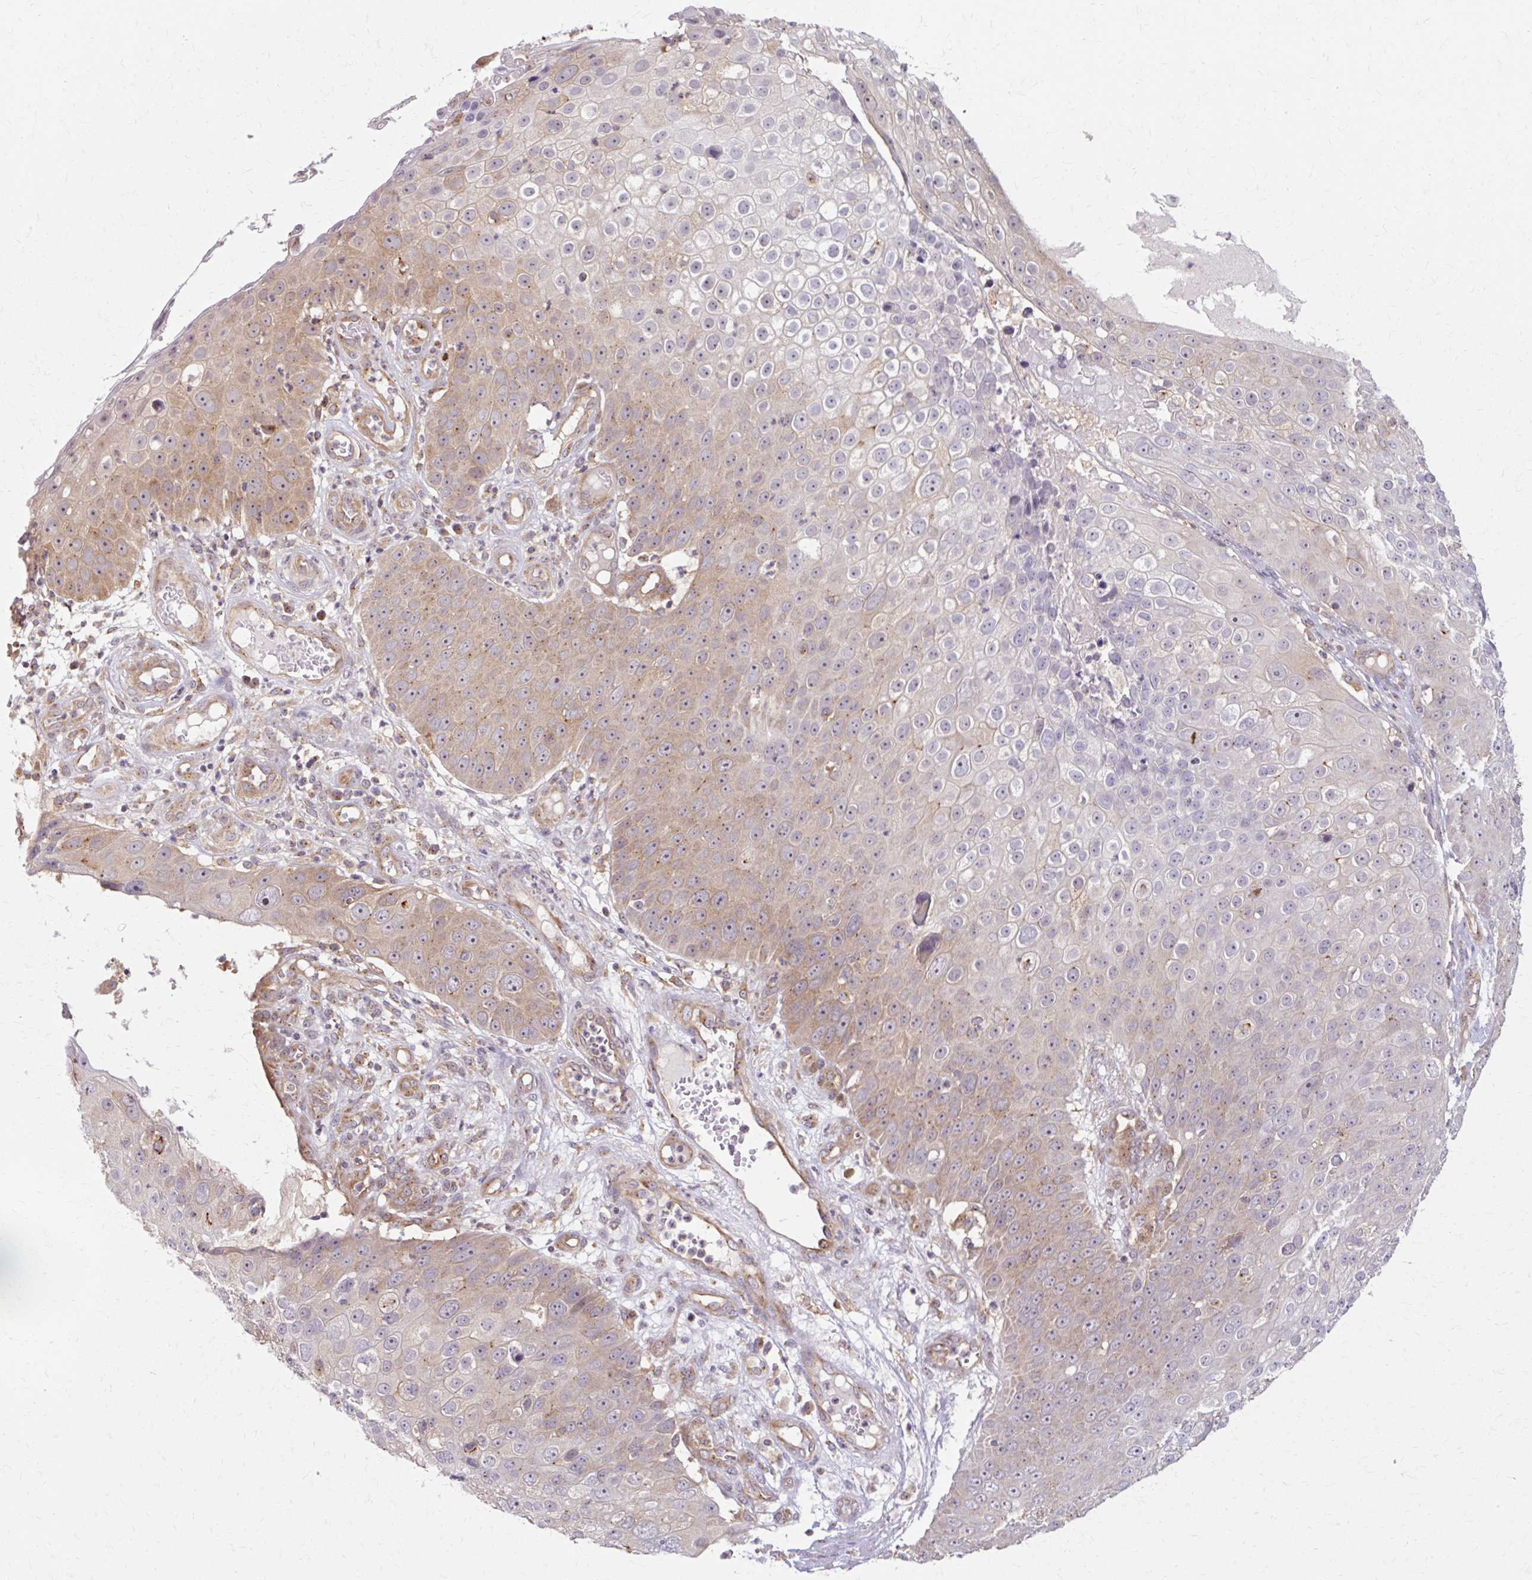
{"staining": {"intensity": "weak", "quantity": "25%-75%", "location": "cytoplasmic/membranous"}, "tissue": "skin cancer", "cell_type": "Tumor cells", "image_type": "cancer", "snomed": [{"axis": "morphology", "description": "Squamous cell carcinoma, NOS"}, {"axis": "topography", "description": "Skin"}], "caption": "A brown stain shows weak cytoplasmic/membranous positivity of a protein in squamous cell carcinoma (skin) tumor cells. Nuclei are stained in blue.", "gene": "MZT2B", "patient": {"sex": "male", "age": 71}}